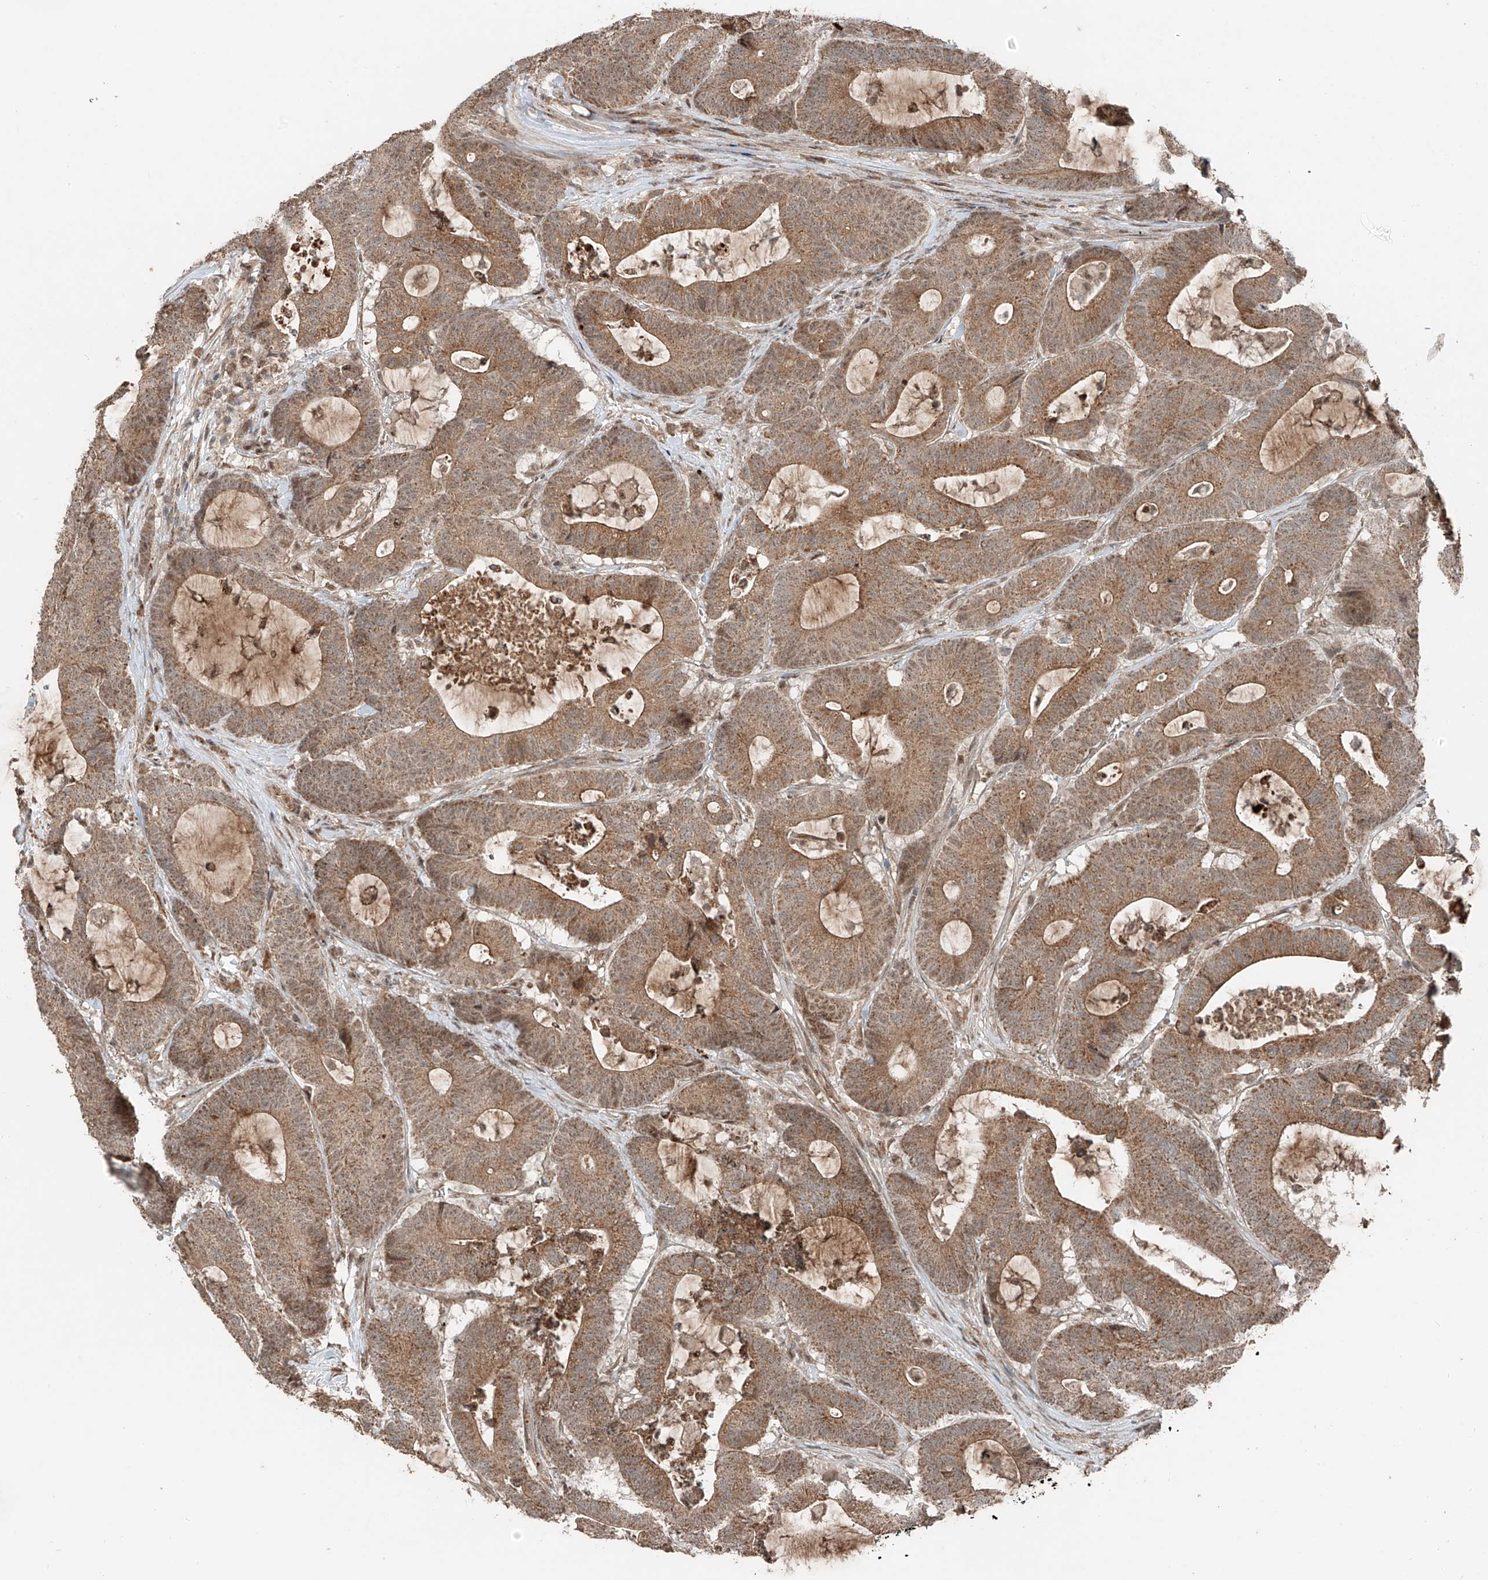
{"staining": {"intensity": "moderate", "quantity": ">75%", "location": "cytoplasmic/membranous"}, "tissue": "colorectal cancer", "cell_type": "Tumor cells", "image_type": "cancer", "snomed": [{"axis": "morphology", "description": "Adenocarcinoma, NOS"}, {"axis": "topography", "description": "Colon"}], "caption": "About >75% of tumor cells in adenocarcinoma (colorectal) exhibit moderate cytoplasmic/membranous protein positivity as visualized by brown immunohistochemical staining.", "gene": "ZNF620", "patient": {"sex": "female", "age": 84}}